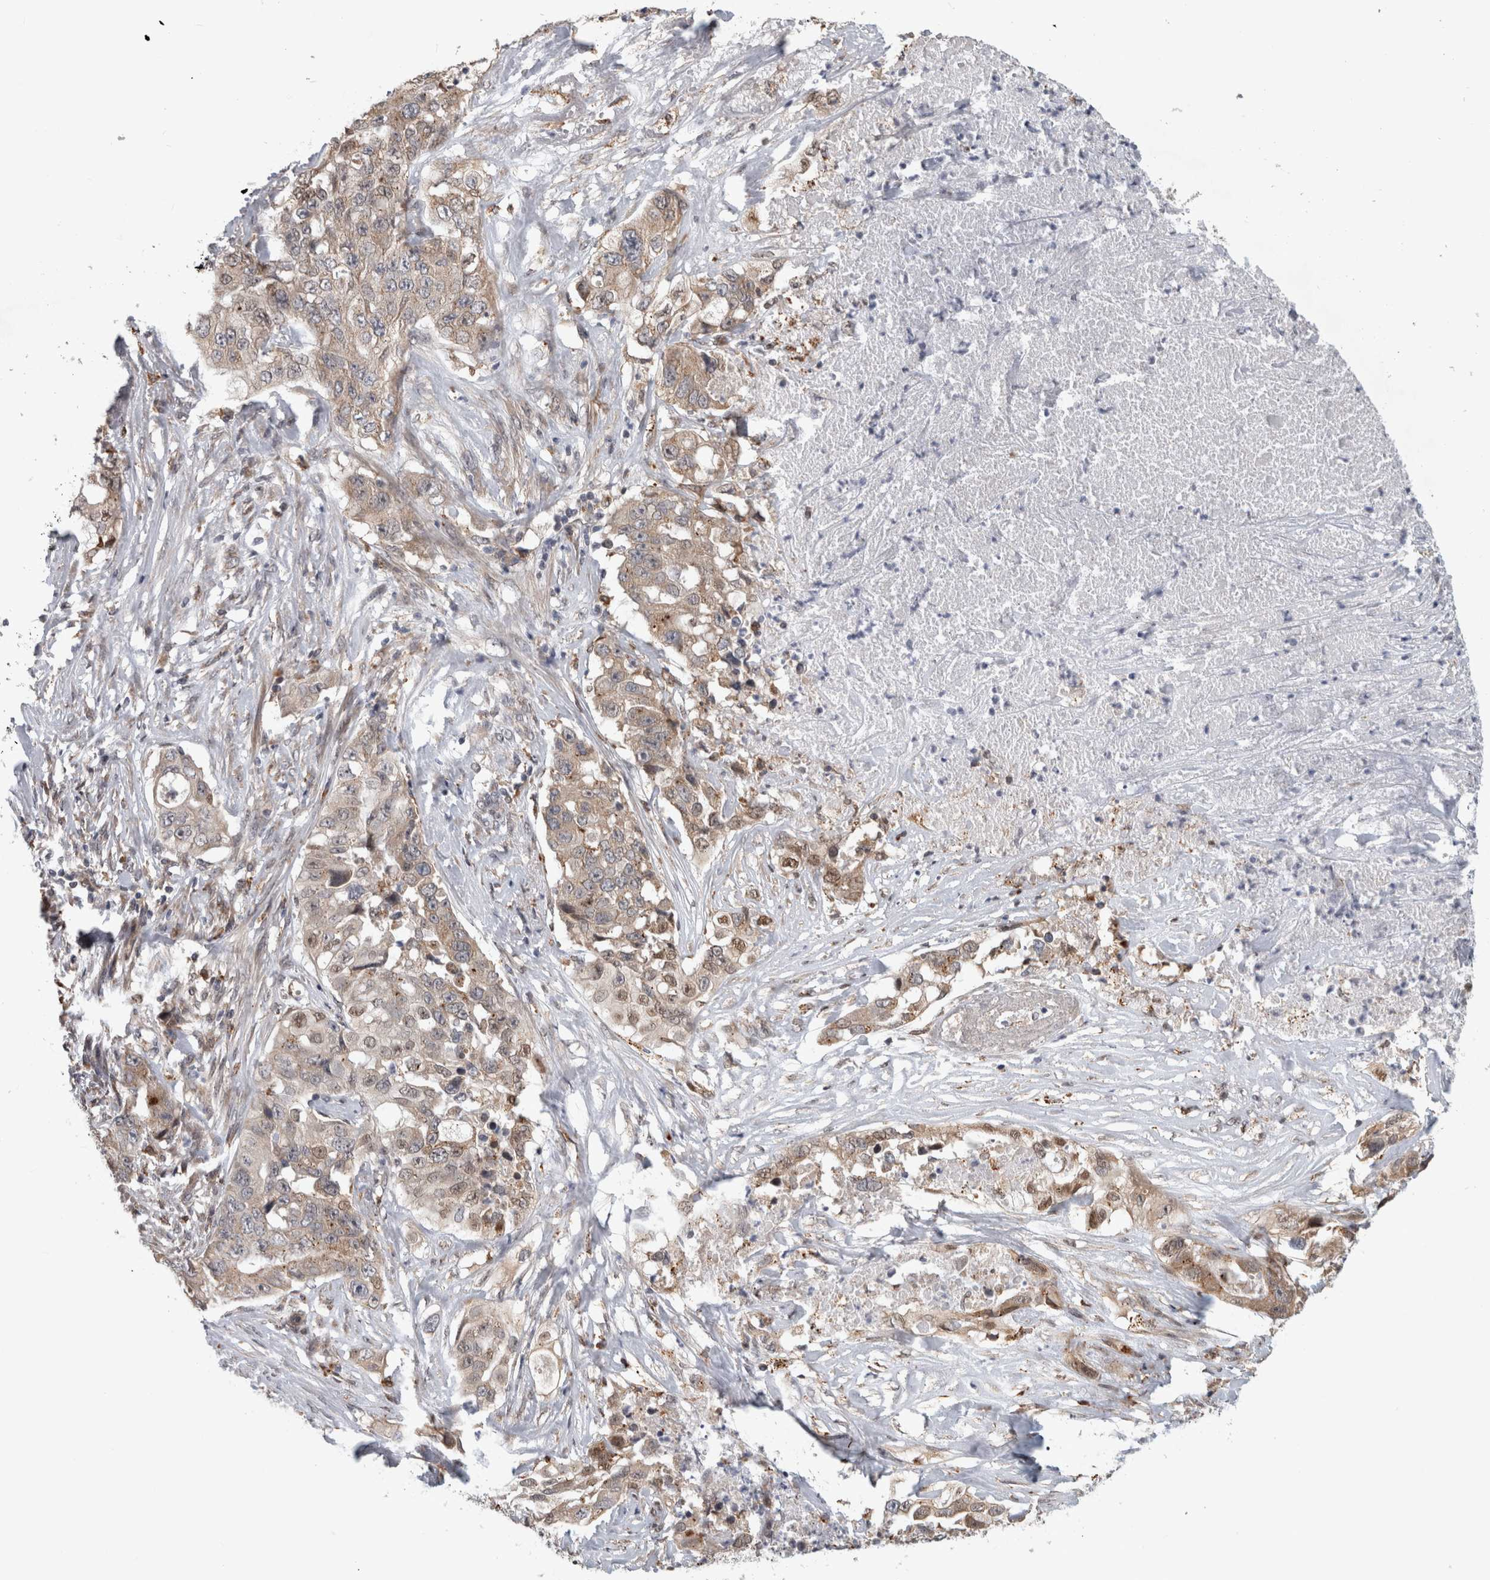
{"staining": {"intensity": "weak", "quantity": ">75%", "location": "cytoplasmic/membranous,nuclear"}, "tissue": "lung cancer", "cell_type": "Tumor cells", "image_type": "cancer", "snomed": [{"axis": "morphology", "description": "Adenocarcinoma, NOS"}, {"axis": "topography", "description": "Lung"}], "caption": "Lung cancer stained for a protein displays weak cytoplasmic/membranous and nuclear positivity in tumor cells.", "gene": "NAB2", "patient": {"sex": "female", "age": 51}}